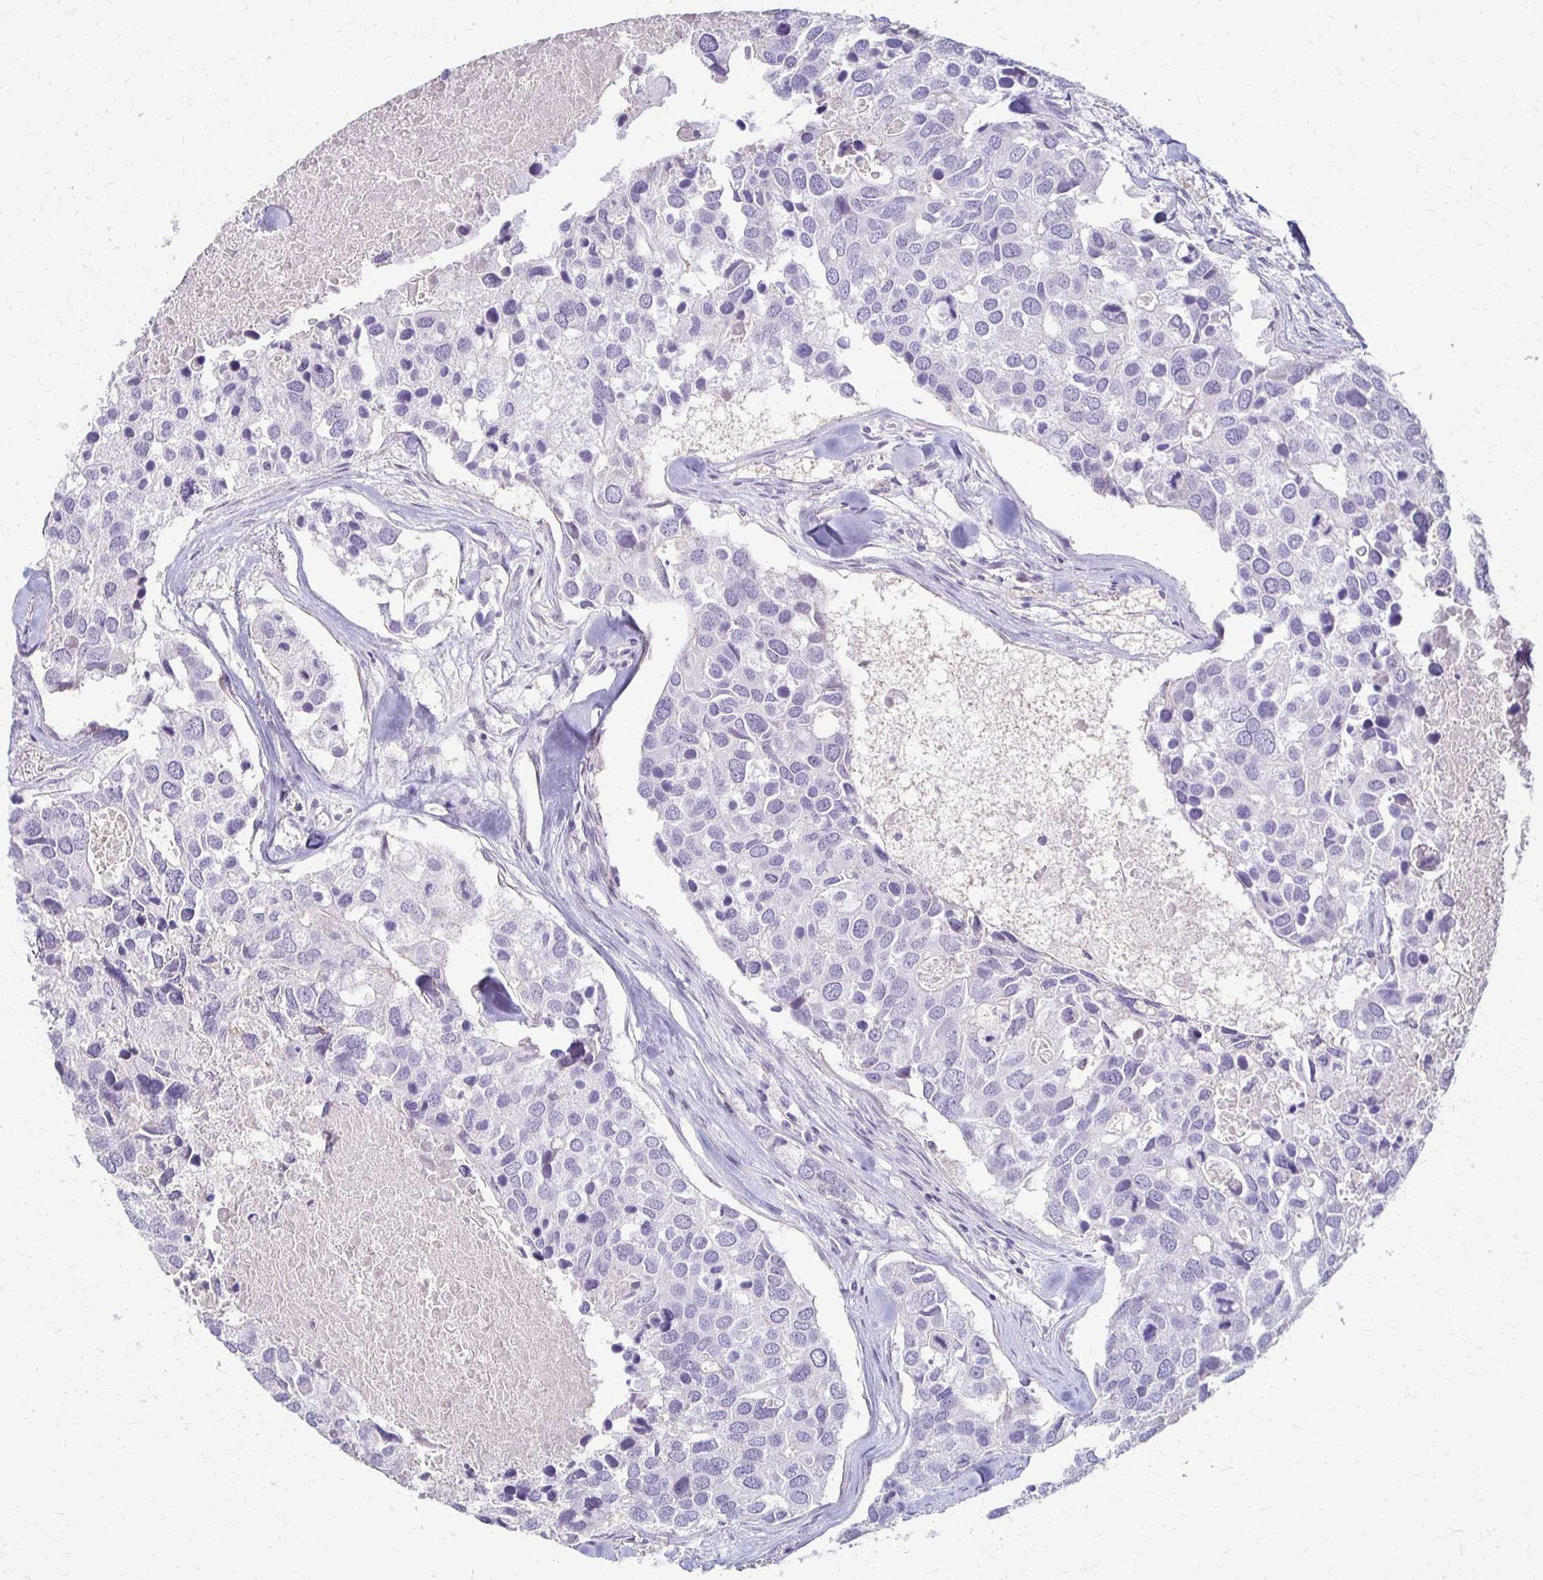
{"staining": {"intensity": "negative", "quantity": "none", "location": "none"}, "tissue": "breast cancer", "cell_type": "Tumor cells", "image_type": "cancer", "snomed": [{"axis": "morphology", "description": "Duct carcinoma"}, {"axis": "topography", "description": "Breast"}], "caption": "The histopathology image demonstrates no staining of tumor cells in breast cancer.", "gene": "FOXO4", "patient": {"sex": "female", "age": 83}}